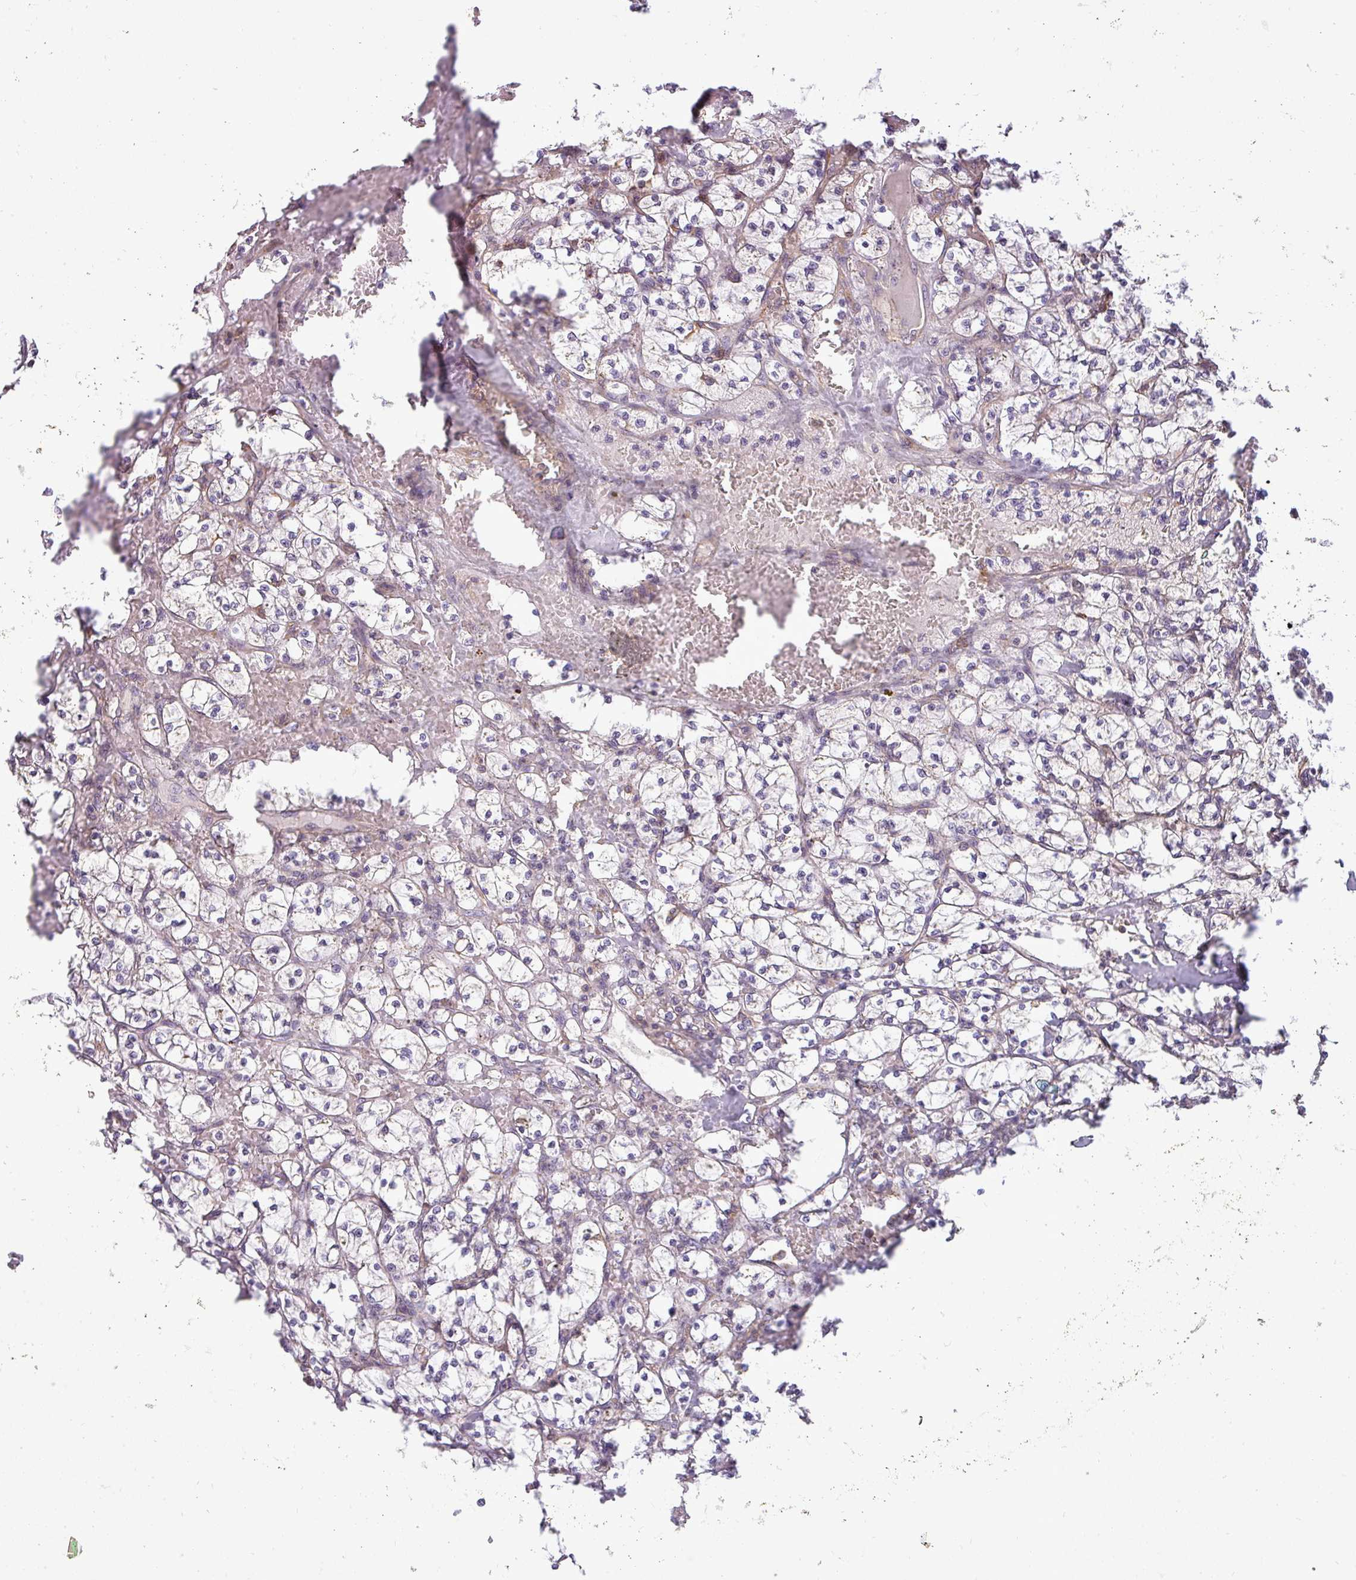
{"staining": {"intensity": "negative", "quantity": "none", "location": "none"}, "tissue": "renal cancer", "cell_type": "Tumor cells", "image_type": "cancer", "snomed": [{"axis": "morphology", "description": "Adenocarcinoma, NOS"}, {"axis": "topography", "description": "Kidney"}], "caption": "The histopathology image displays no significant staining in tumor cells of renal cancer (adenocarcinoma).", "gene": "ZNF835", "patient": {"sex": "female", "age": 64}}